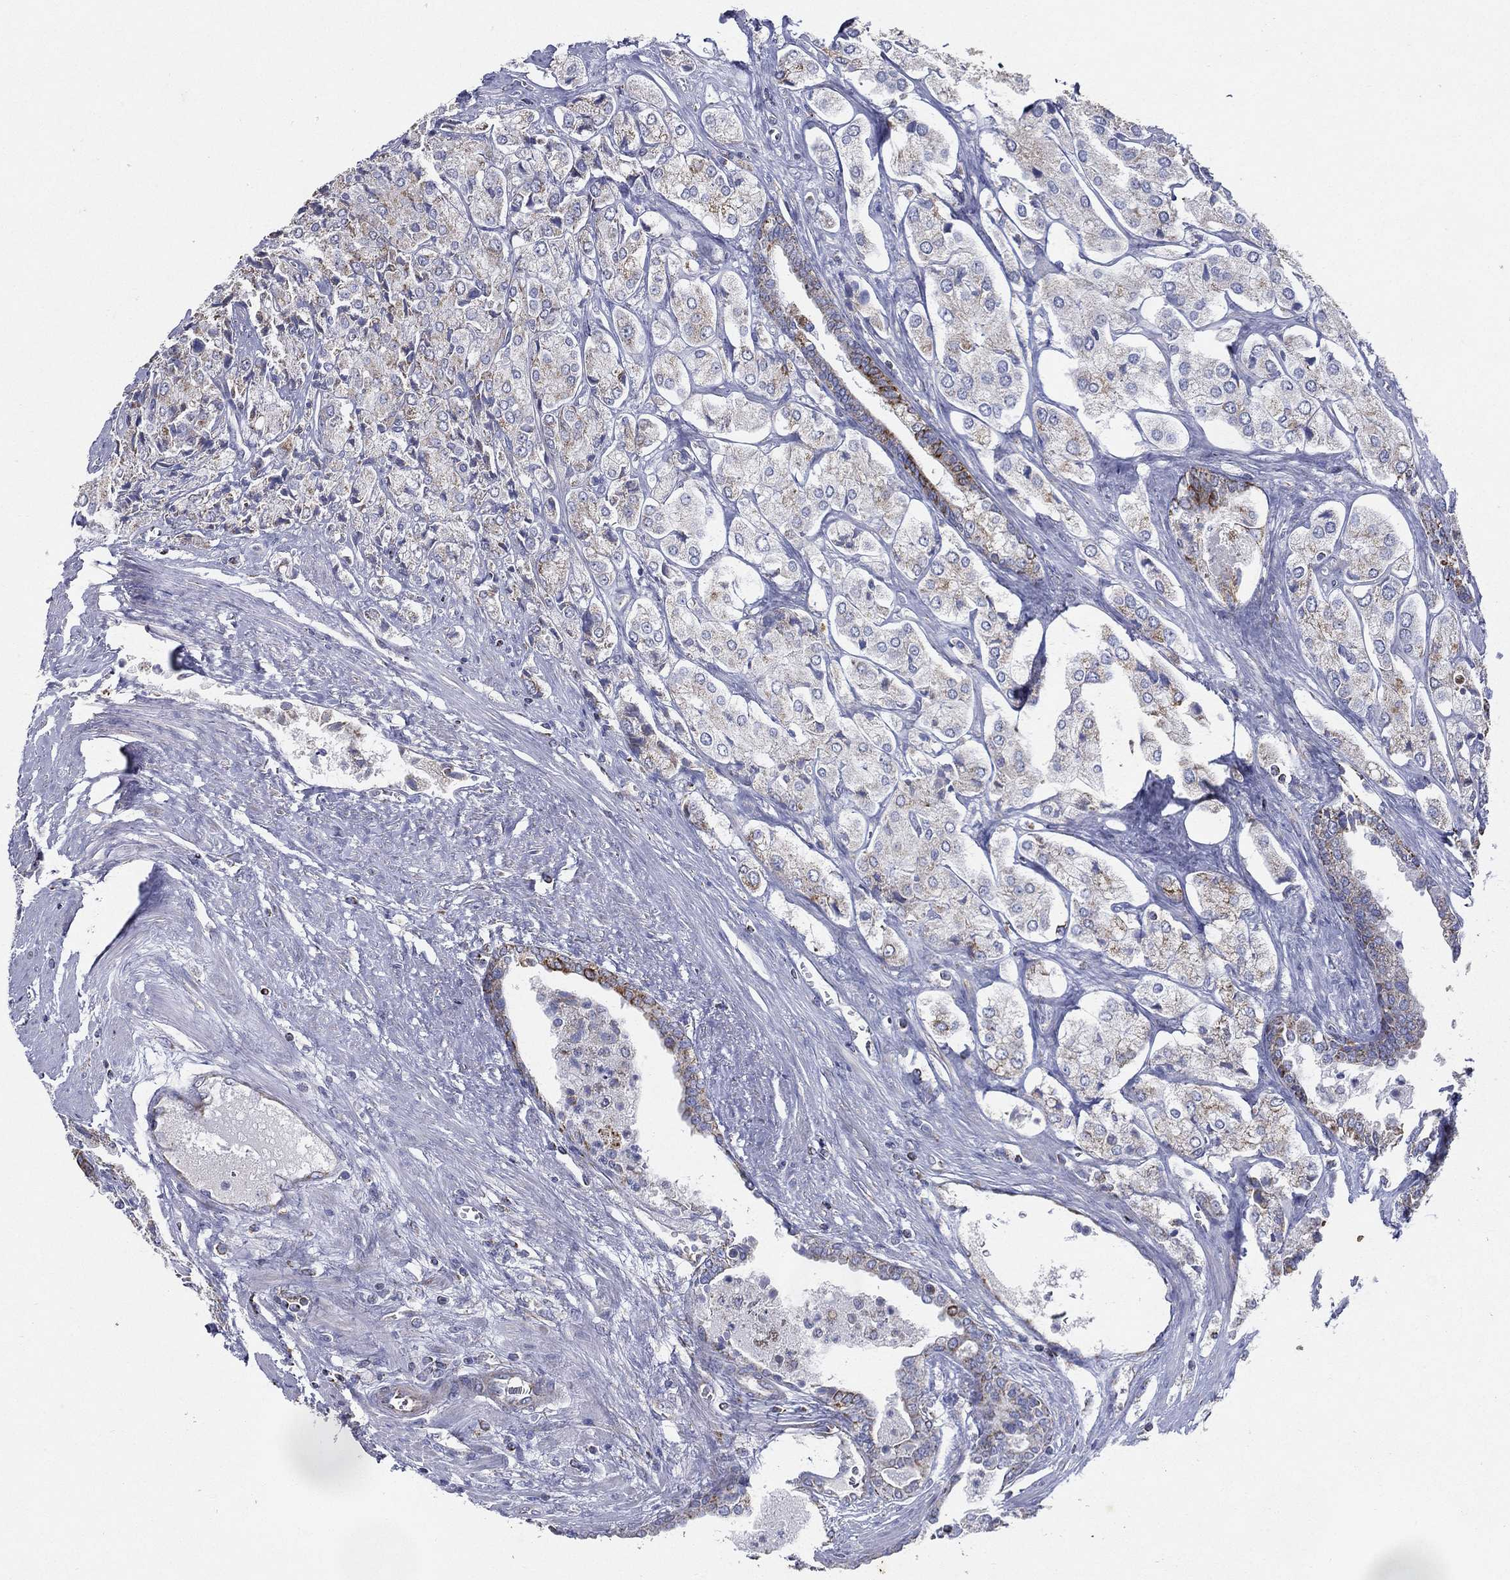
{"staining": {"intensity": "weak", "quantity": "<25%", "location": "cytoplasmic/membranous"}, "tissue": "prostate cancer", "cell_type": "Tumor cells", "image_type": "cancer", "snomed": [{"axis": "morphology", "description": "Adenocarcinoma, NOS"}, {"axis": "topography", "description": "Prostate and seminal vesicle, NOS"}, {"axis": "topography", "description": "Prostate"}], "caption": "An IHC image of prostate adenocarcinoma is shown. There is no staining in tumor cells of prostate adenocarcinoma.", "gene": "SFXN1", "patient": {"sex": "male", "age": 67}}